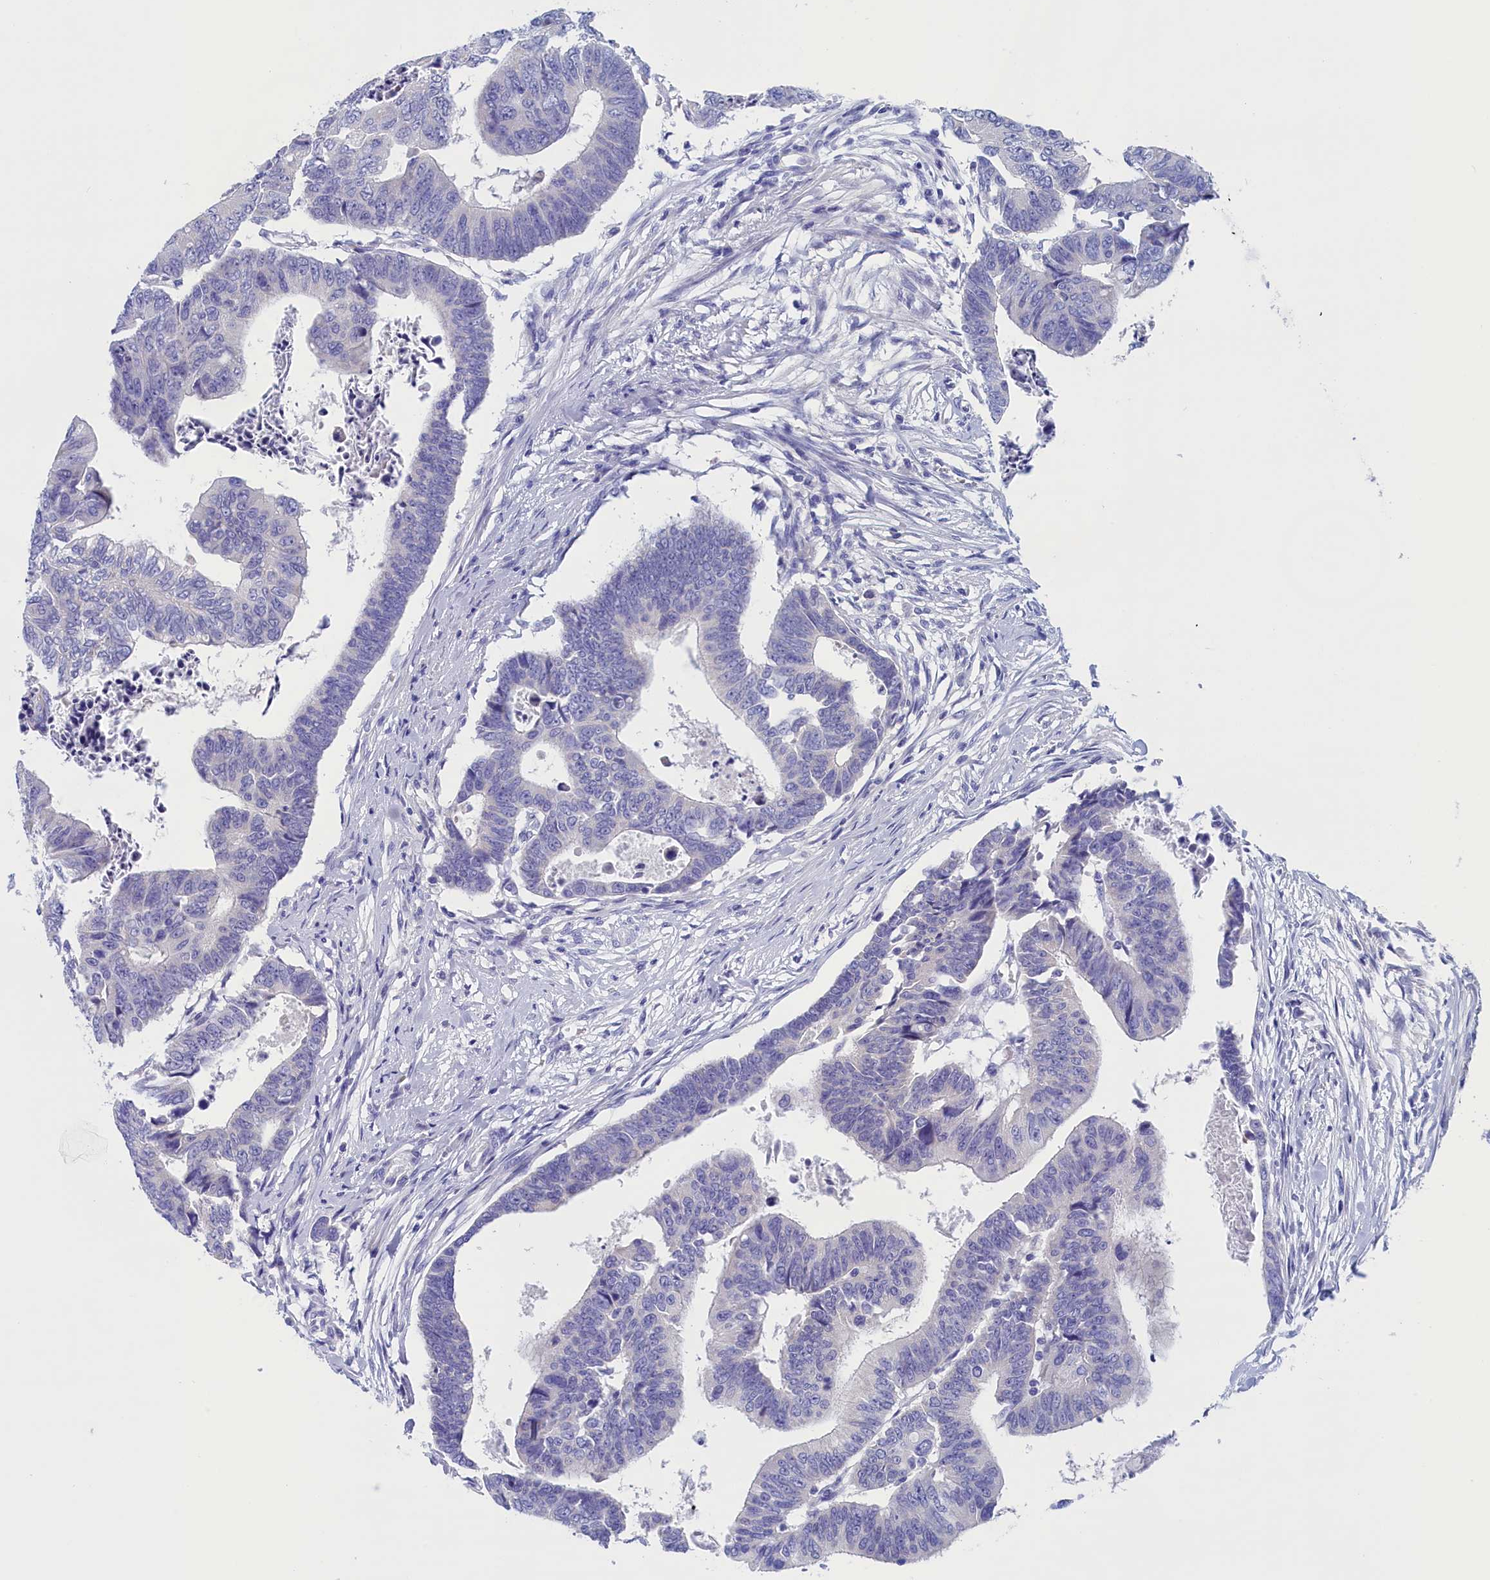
{"staining": {"intensity": "negative", "quantity": "none", "location": "none"}, "tissue": "colorectal cancer", "cell_type": "Tumor cells", "image_type": "cancer", "snomed": [{"axis": "morphology", "description": "Adenocarcinoma, NOS"}, {"axis": "topography", "description": "Rectum"}], "caption": "High magnification brightfield microscopy of adenocarcinoma (colorectal) stained with DAB (3,3'-diaminobenzidine) (brown) and counterstained with hematoxylin (blue): tumor cells show no significant expression.", "gene": "ANKRD2", "patient": {"sex": "female", "age": 65}}